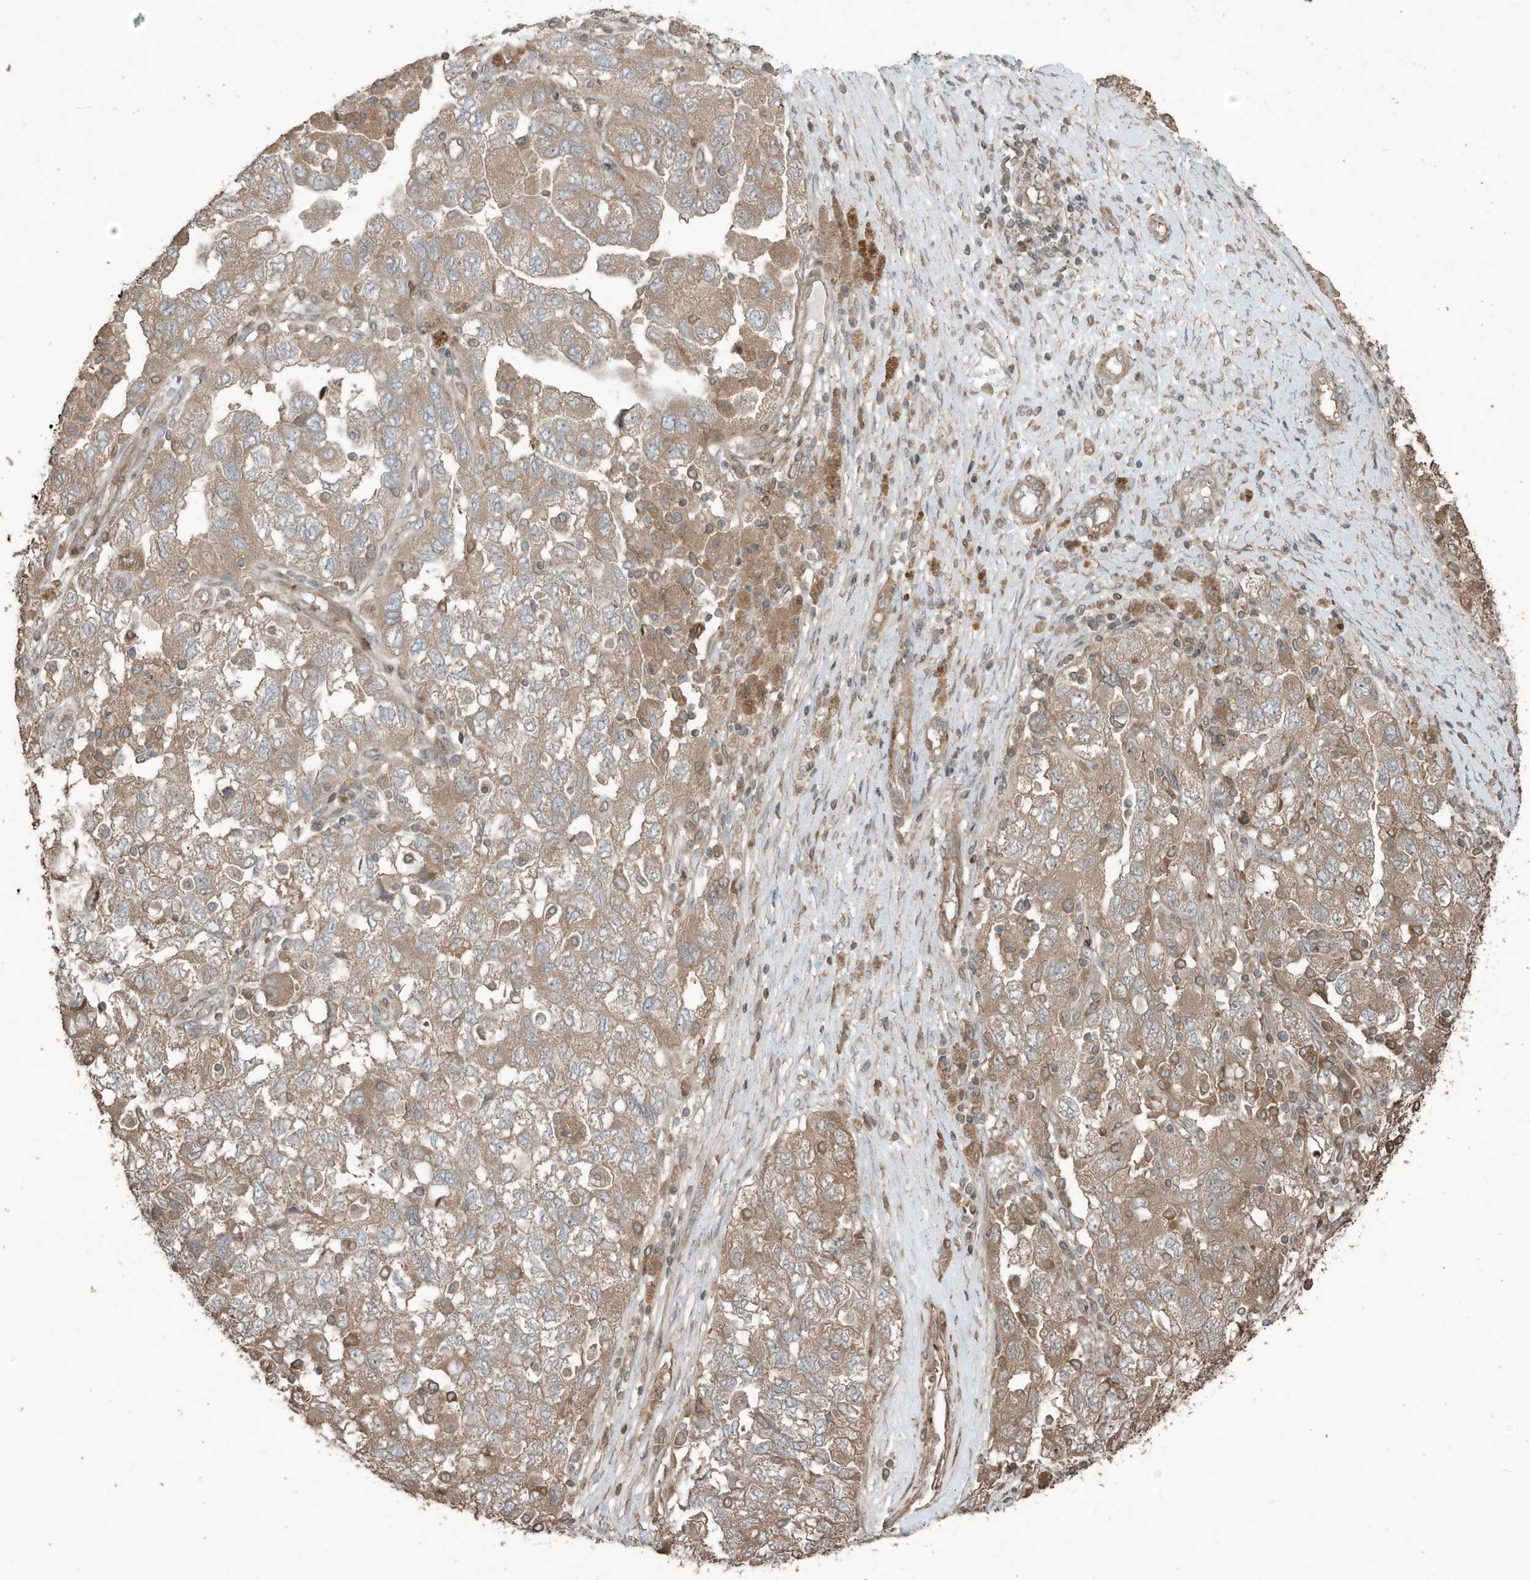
{"staining": {"intensity": "moderate", "quantity": ">75%", "location": "cytoplasmic/membranous"}, "tissue": "ovarian cancer", "cell_type": "Tumor cells", "image_type": "cancer", "snomed": [{"axis": "morphology", "description": "Carcinoma, NOS"}, {"axis": "morphology", "description": "Cystadenocarcinoma, serous, NOS"}, {"axis": "topography", "description": "Ovary"}], "caption": "Immunohistochemistry photomicrograph of human ovarian carcinoma stained for a protein (brown), which reveals medium levels of moderate cytoplasmic/membranous expression in approximately >75% of tumor cells.", "gene": "ZNF653", "patient": {"sex": "female", "age": 69}}